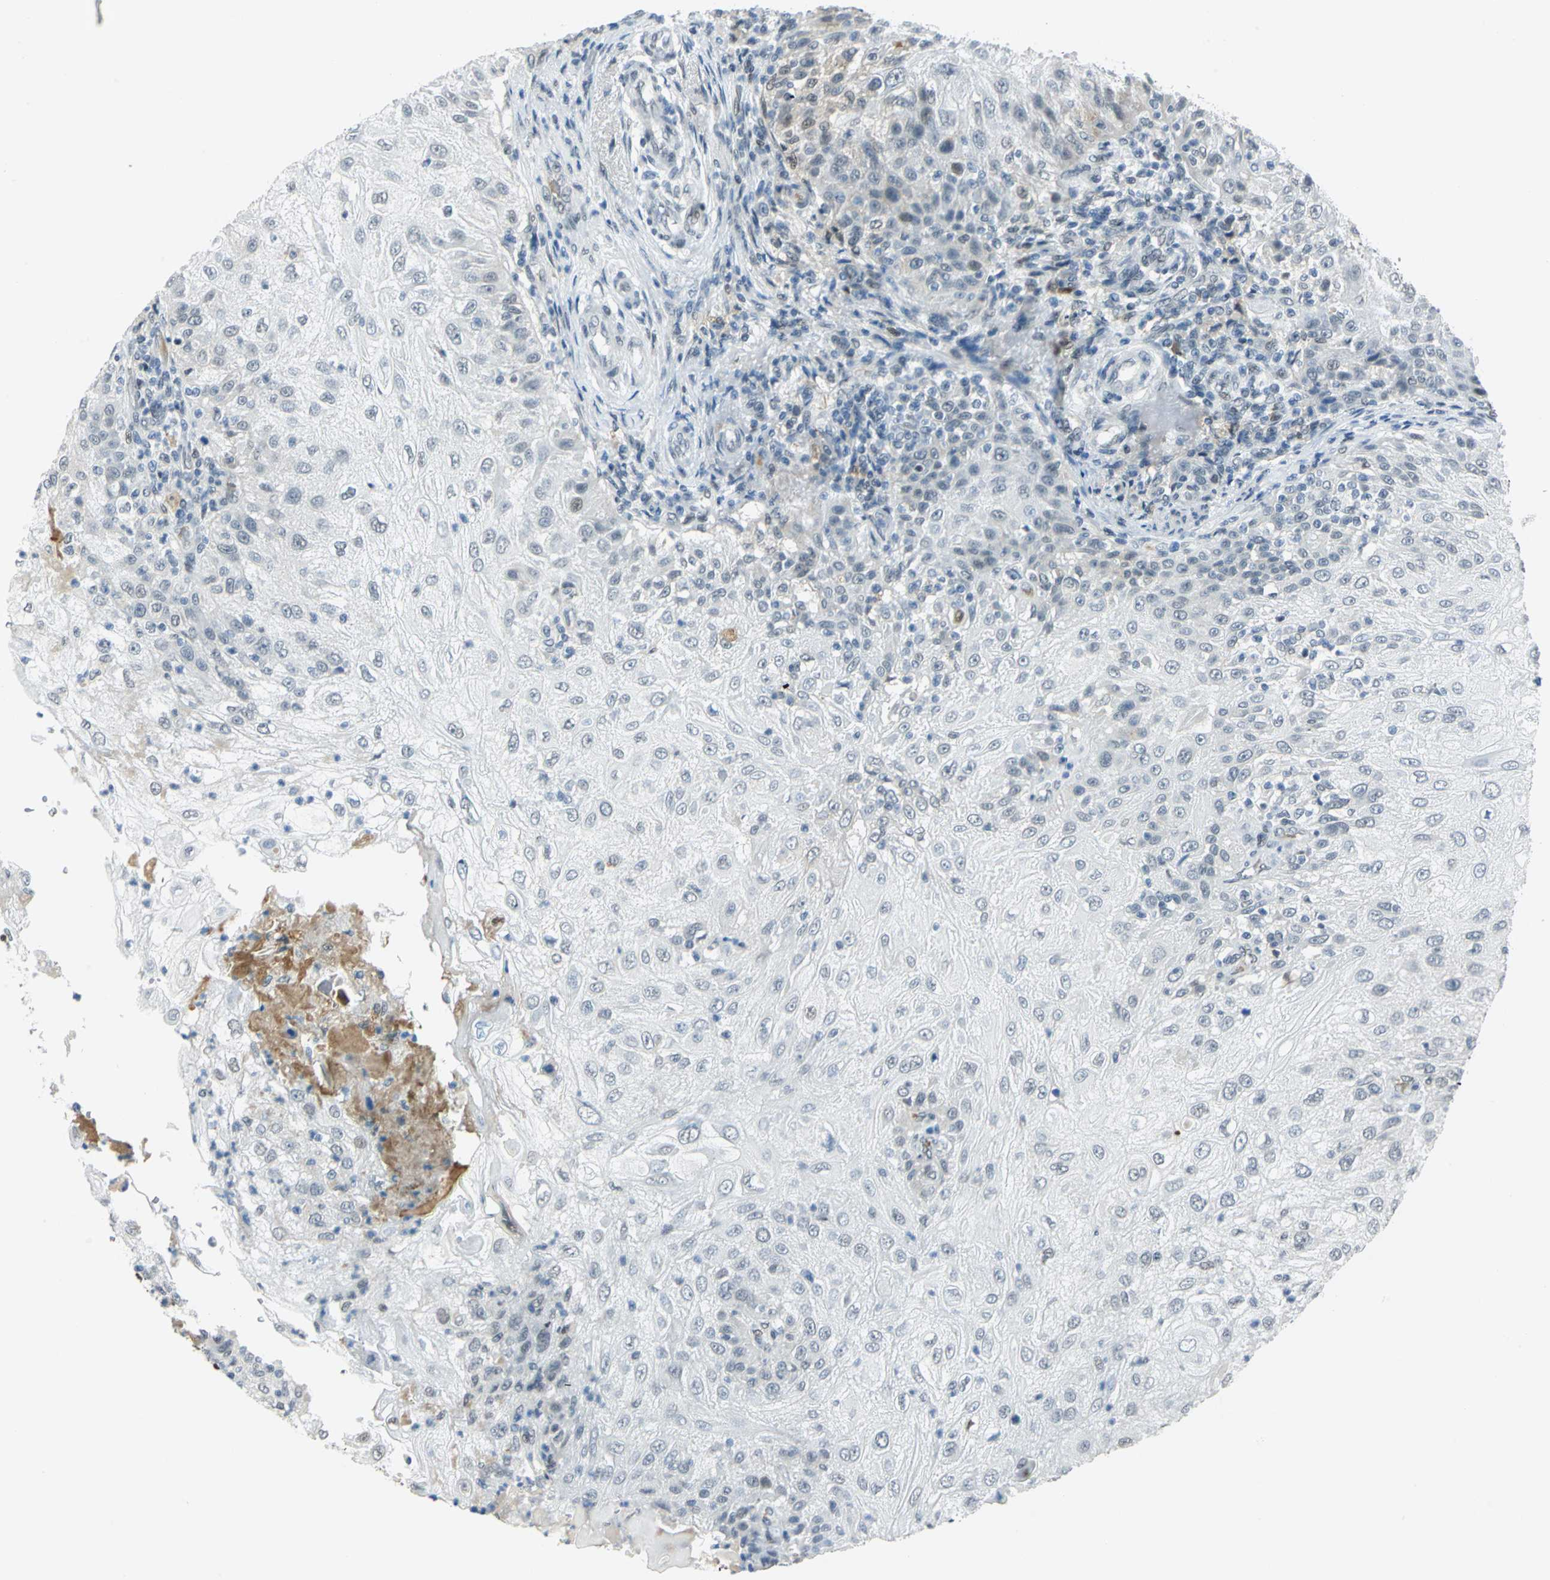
{"staining": {"intensity": "weak", "quantity": "<25%", "location": "nuclear"}, "tissue": "skin cancer", "cell_type": "Tumor cells", "image_type": "cancer", "snomed": [{"axis": "morphology", "description": "Normal tissue, NOS"}, {"axis": "morphology", "description": "Squamous cell carcinoma, NOS"}, {"axis": "topography", "description": "Skin"}], "caption": "Photomicrograph shows no significant protein staining in tumor cells of skin cancer.", "gene": "MTMR10", "patient": {"sex": "female", "age": 83}}